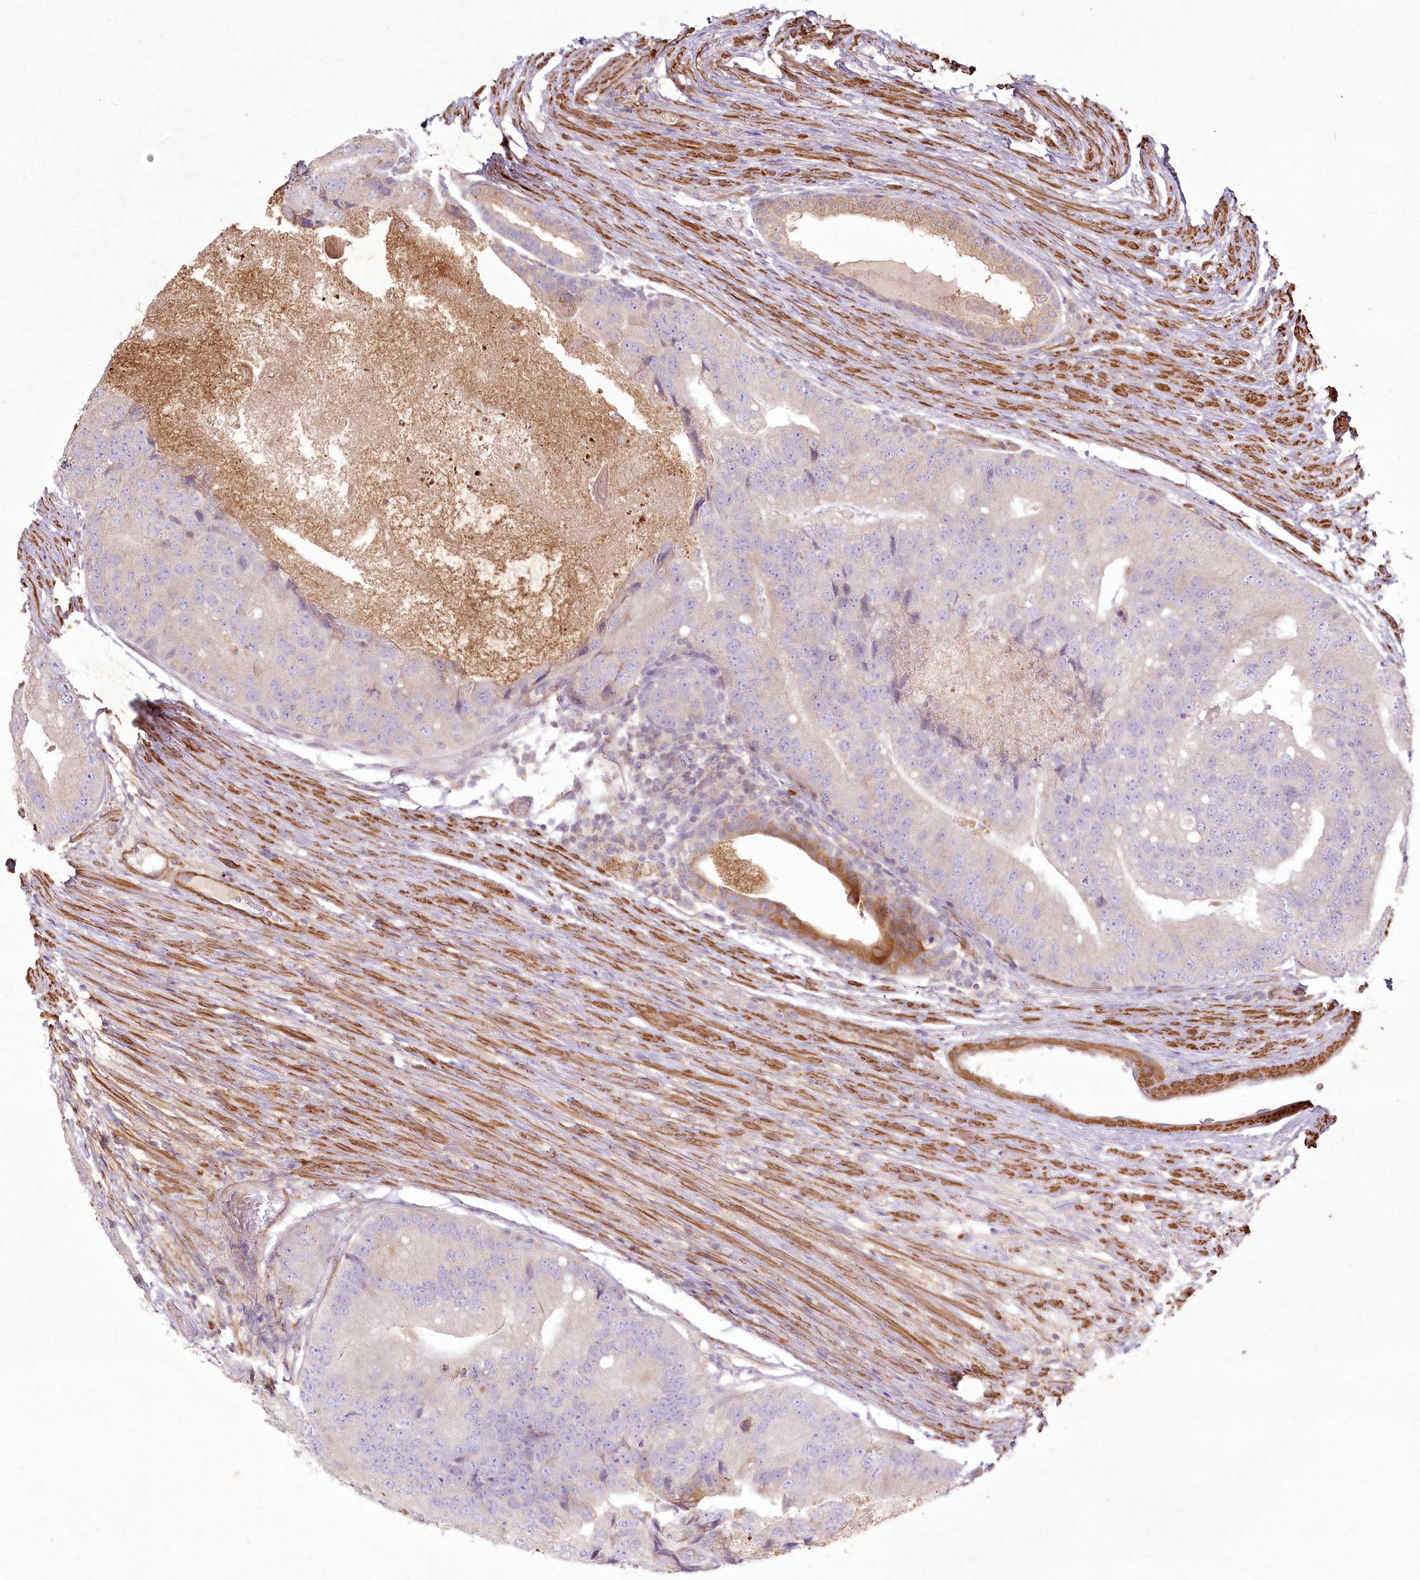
{"staining": {"intensity": "moderate", "quantity": "<25%", "location": "cytoplasmic/membranous"}, "tissue": "prostate cancer", "cell_type": "Tumor cells", "image_type": "cancer", "snomed": [{"axis": "morphology", "description": "Adenocarcinoma, High grade"}, {"axis": "topography", "description": "Prostate"}], "caption": "A photomicrograph of human prostate cancer stained for a protein exhibits moderate cytoplasmic/membranous brown staining in tumor cells.", "gene": "INPP4B", "patient": {"sex": "male", "age": 70}}